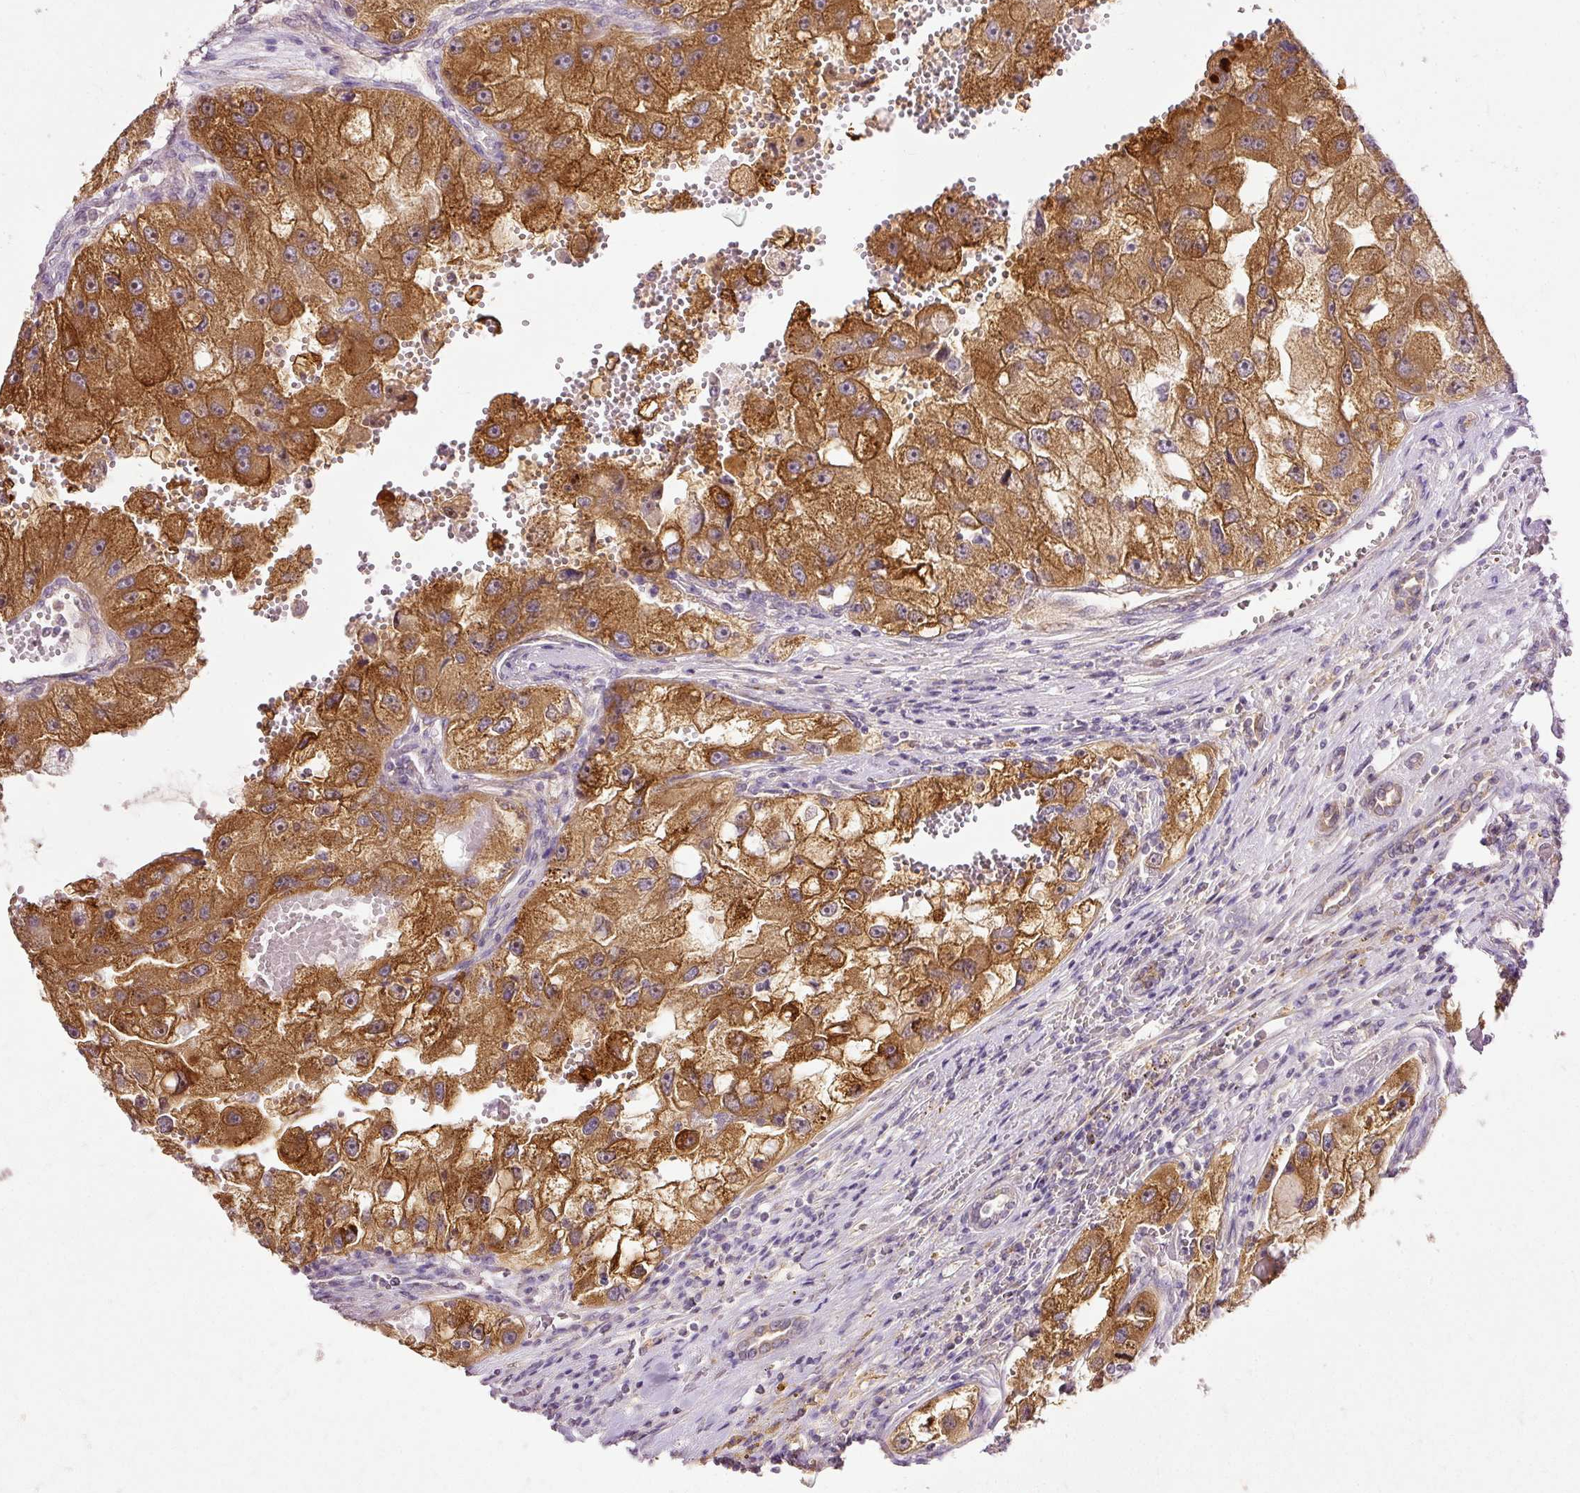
{"staining": {"intensity": "strong", "quantity": ">75%", "location": "cytoplasmic/membranous"}, "tissue": "renal cancer", "cell_type": "Tumor cells", "image_type": "cancer", "snomed": [{"axis": "morphology", "description": "Adenocarcinoma, NOS"}, {"axis": "topography", "description": "Kidney"}], "caption": "Renal cancer stained for a protein (brown) demonstrates strong cytoplasmic/membranous positive expression in about >75% of tumor cells.", "gene": "ARMH3", "patient": {"sex": "male", "age": 63}}